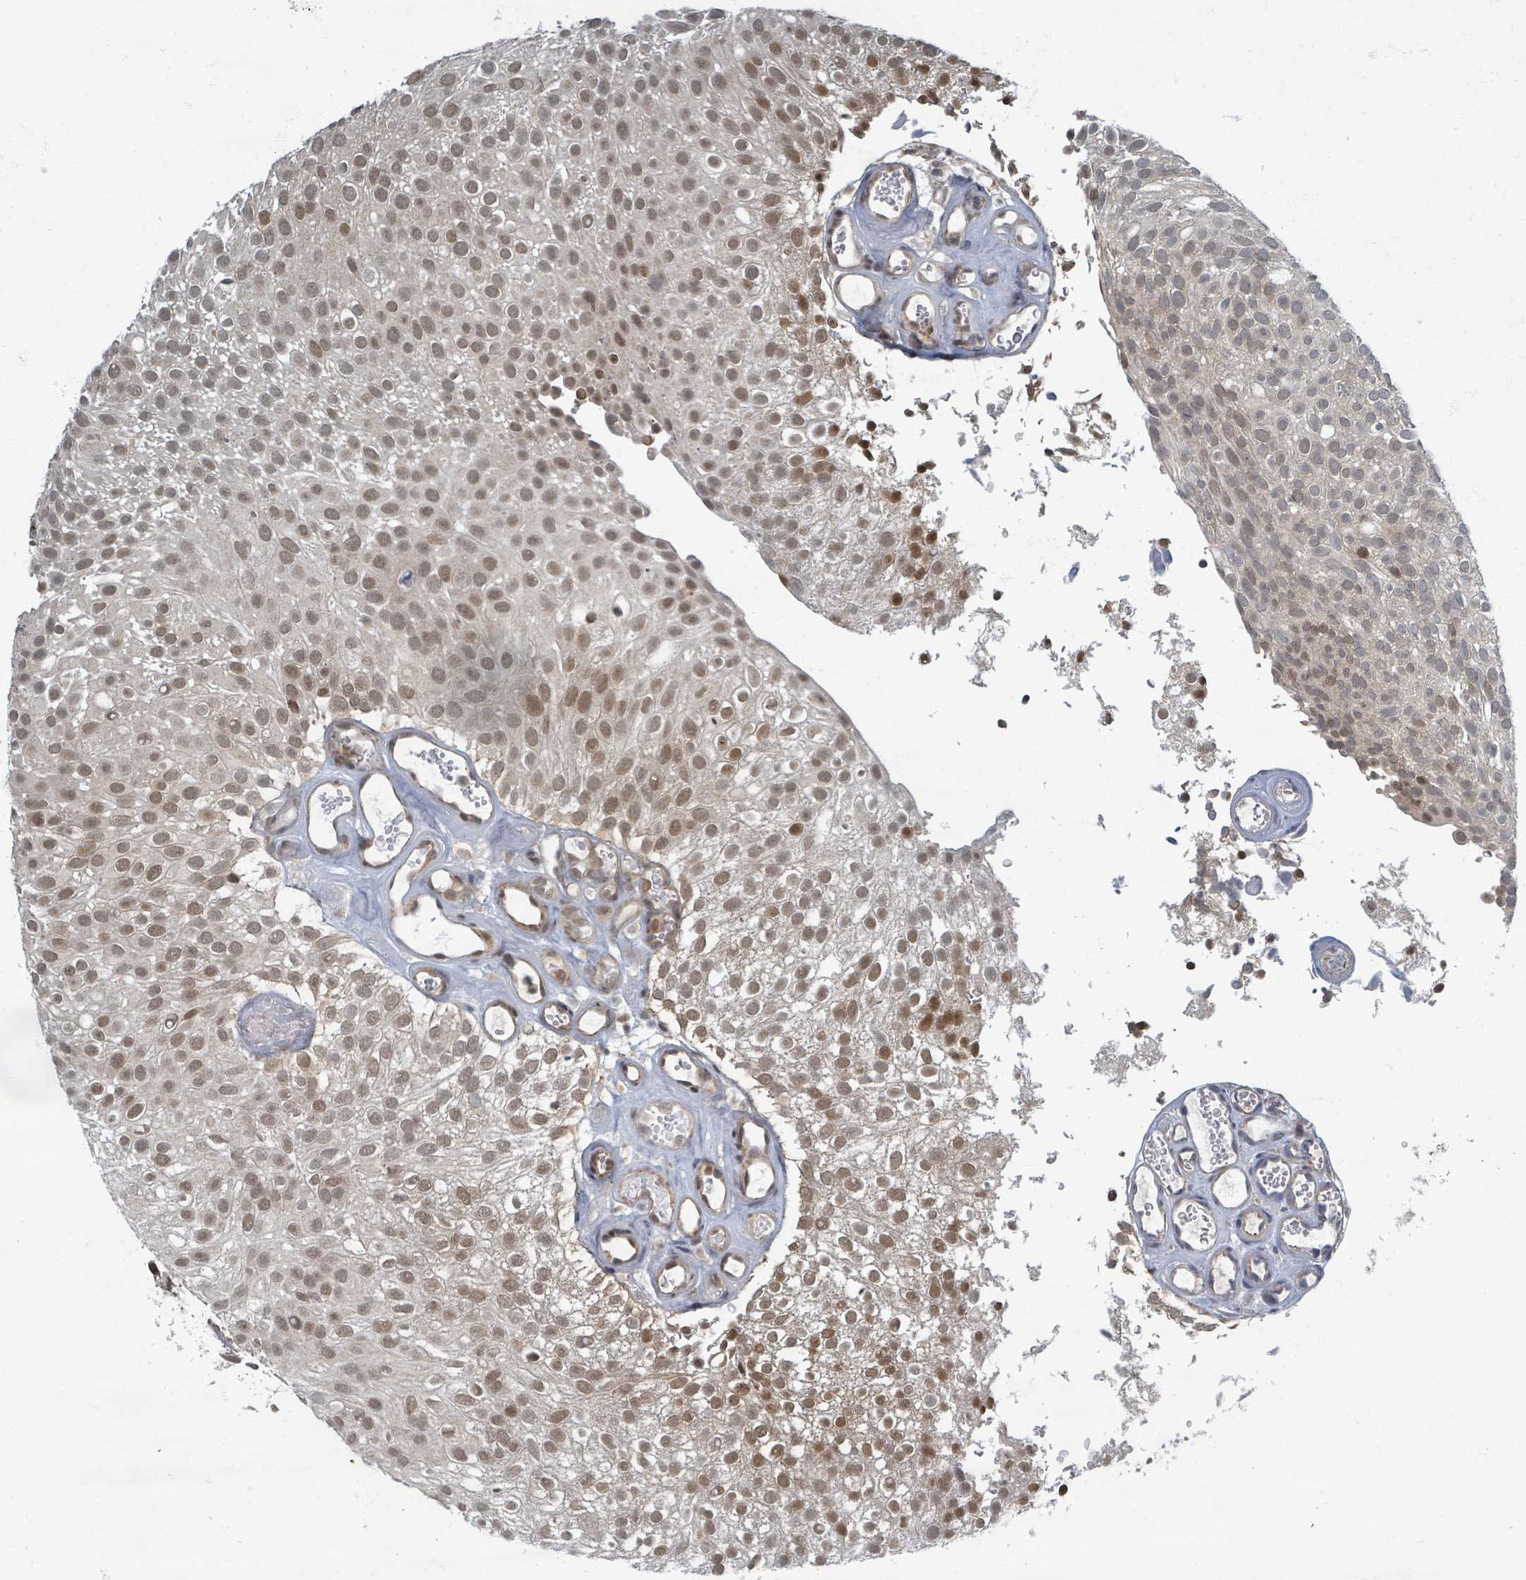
{"staining": {"intensity": "moderate", "quantity": ">75%", "location": "nuclear"}, "tissue": "urothelial cancer", "cell_type": "Tumor cells", "image_type": "cancer", "snomed": [{"axis": "morphology", "description": "Urothelial carcinoma, Low grade"}, {"axis": "topography", "description": "Urinary bladder"}], "caption": "Urothelial cancer tissue demonstrates moderate nuclear positivity in about >75% of tumor cells", "gene": "INTS15", "patient": {"sex": "male", "age": 78}}